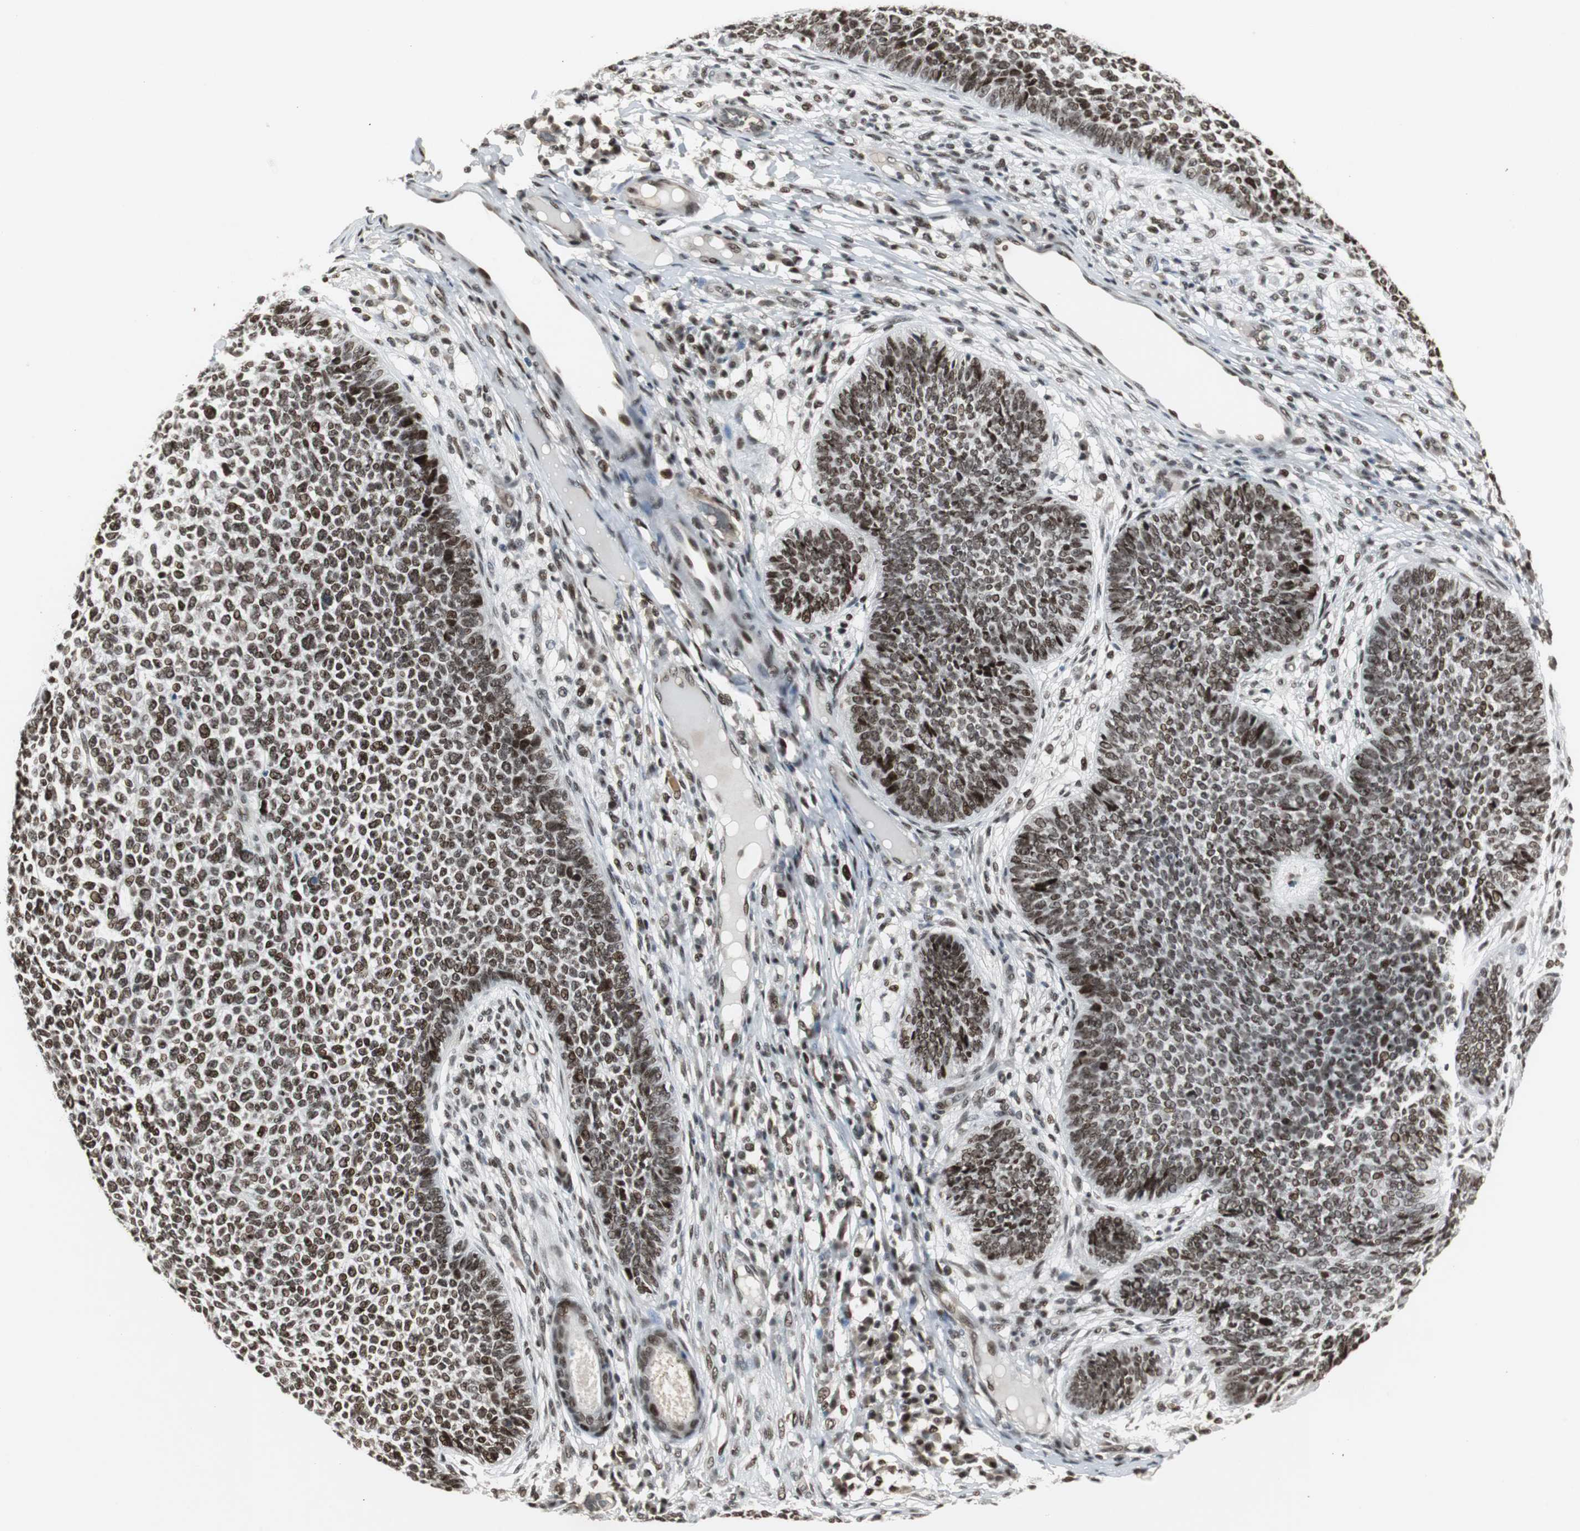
{"staining": {"intensity": "moderate", "quantity": ">75%", "location": "nuclear"}, "tissue": "skin cancer", "cell_type": "Tumor cells", "image_type": "cancer", "snomed": [{"axis": "morphology", "description": "Basal cell carcinoma"}, {"axis": "topography", "description": "Skin"}], "caption": "IHC micrograph of skin cancer (basal cell carcinoma) stained for a protein (brown), which shows medium levels of moderate nuclear positivity in approximately >75% of tumor cells.", "gene": "TAF5", "patient": {"sex": "female", "age": 84}}